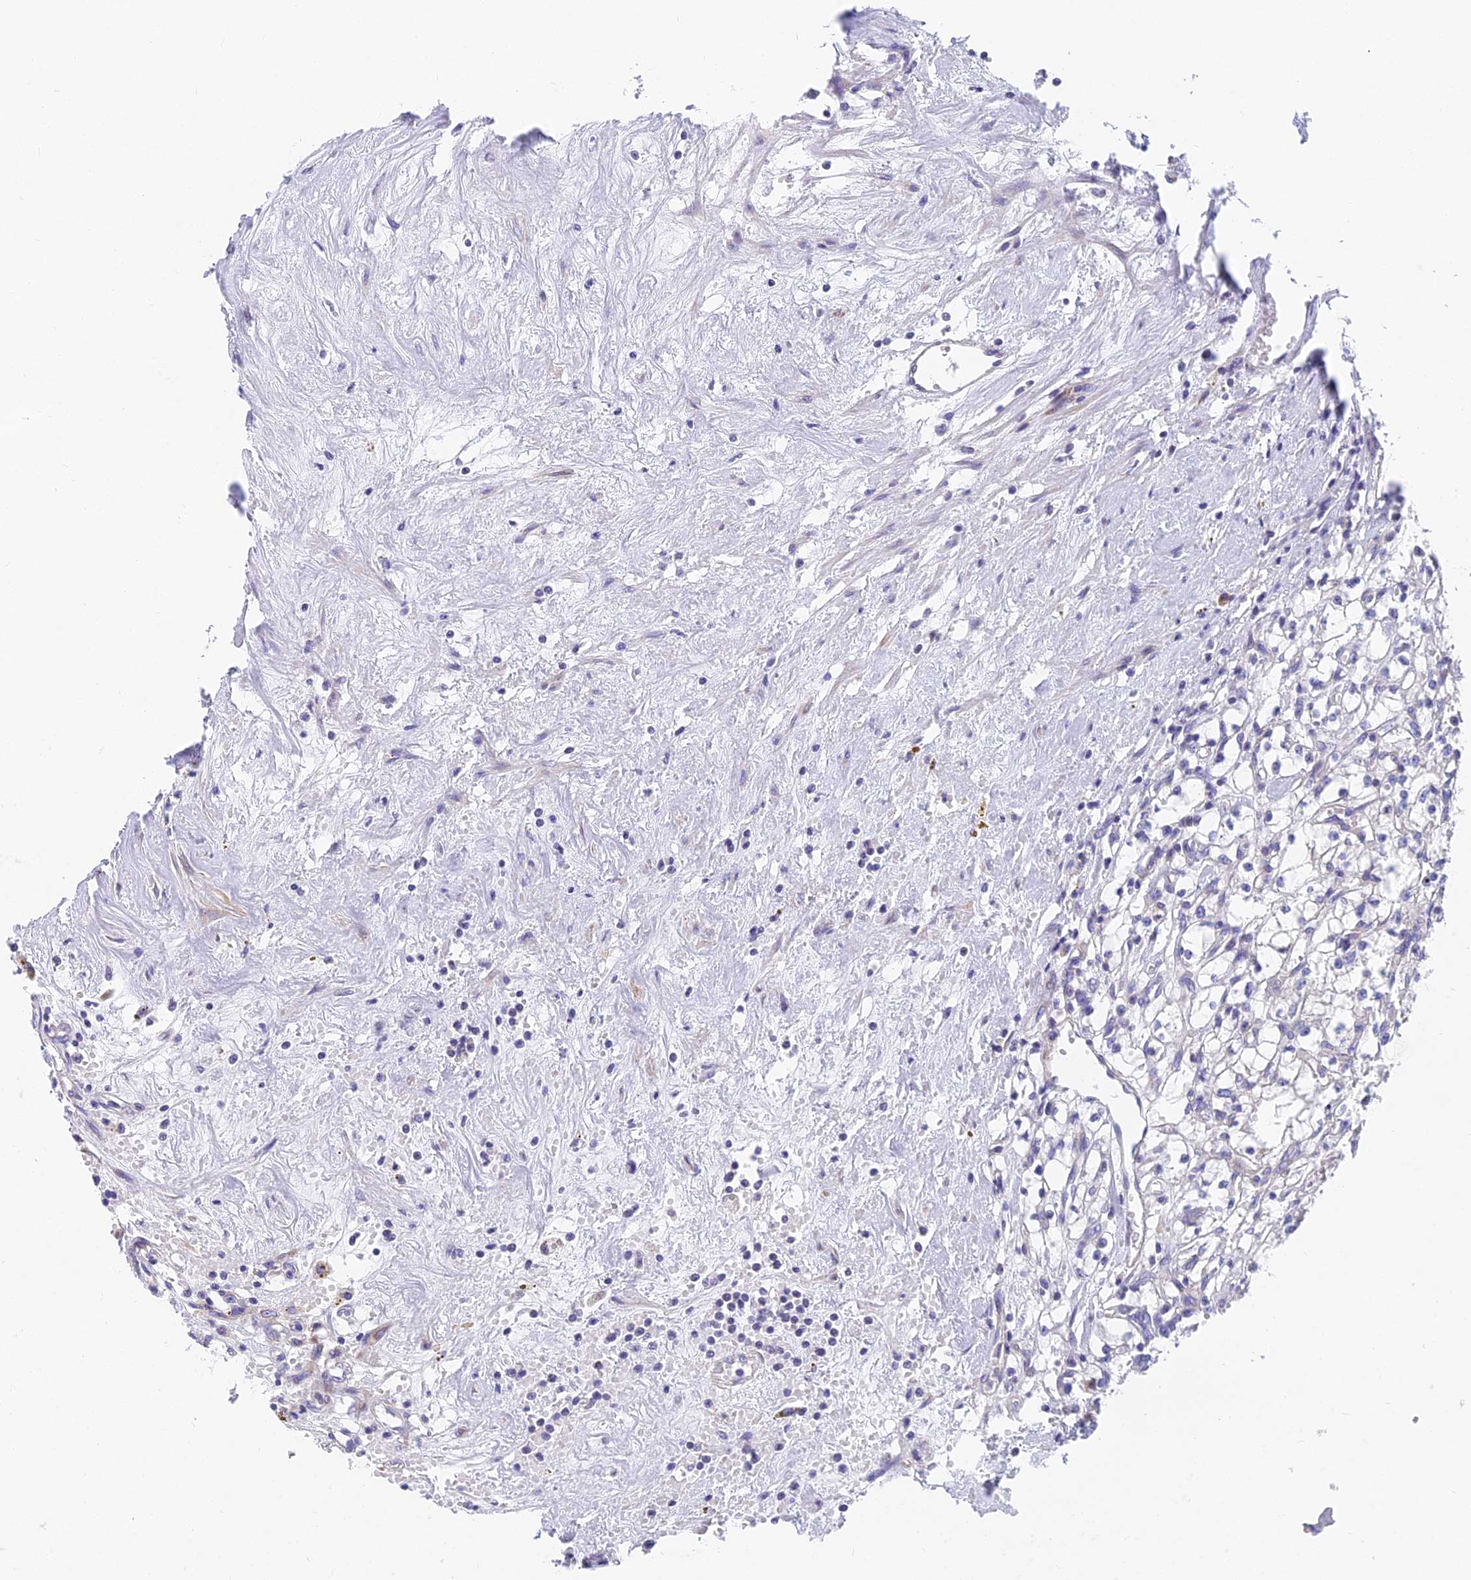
{"staining": {"intensity": "negative", "quantity": "none", "location": "none"}, "tissue": "renal cancer", "cell_type": "Tumor cells", "image_type": "cancer", "snomed": [{"axis": "morphology", "description": "Adenocarcinoma, NOS"}, {"axis": "topography", "description": "Kidney"}], "caption": "Tumor cells show no significant expression in renal cancer.", "gene": "MVB12A", "patient": {"sex": "male", "age": 56}}